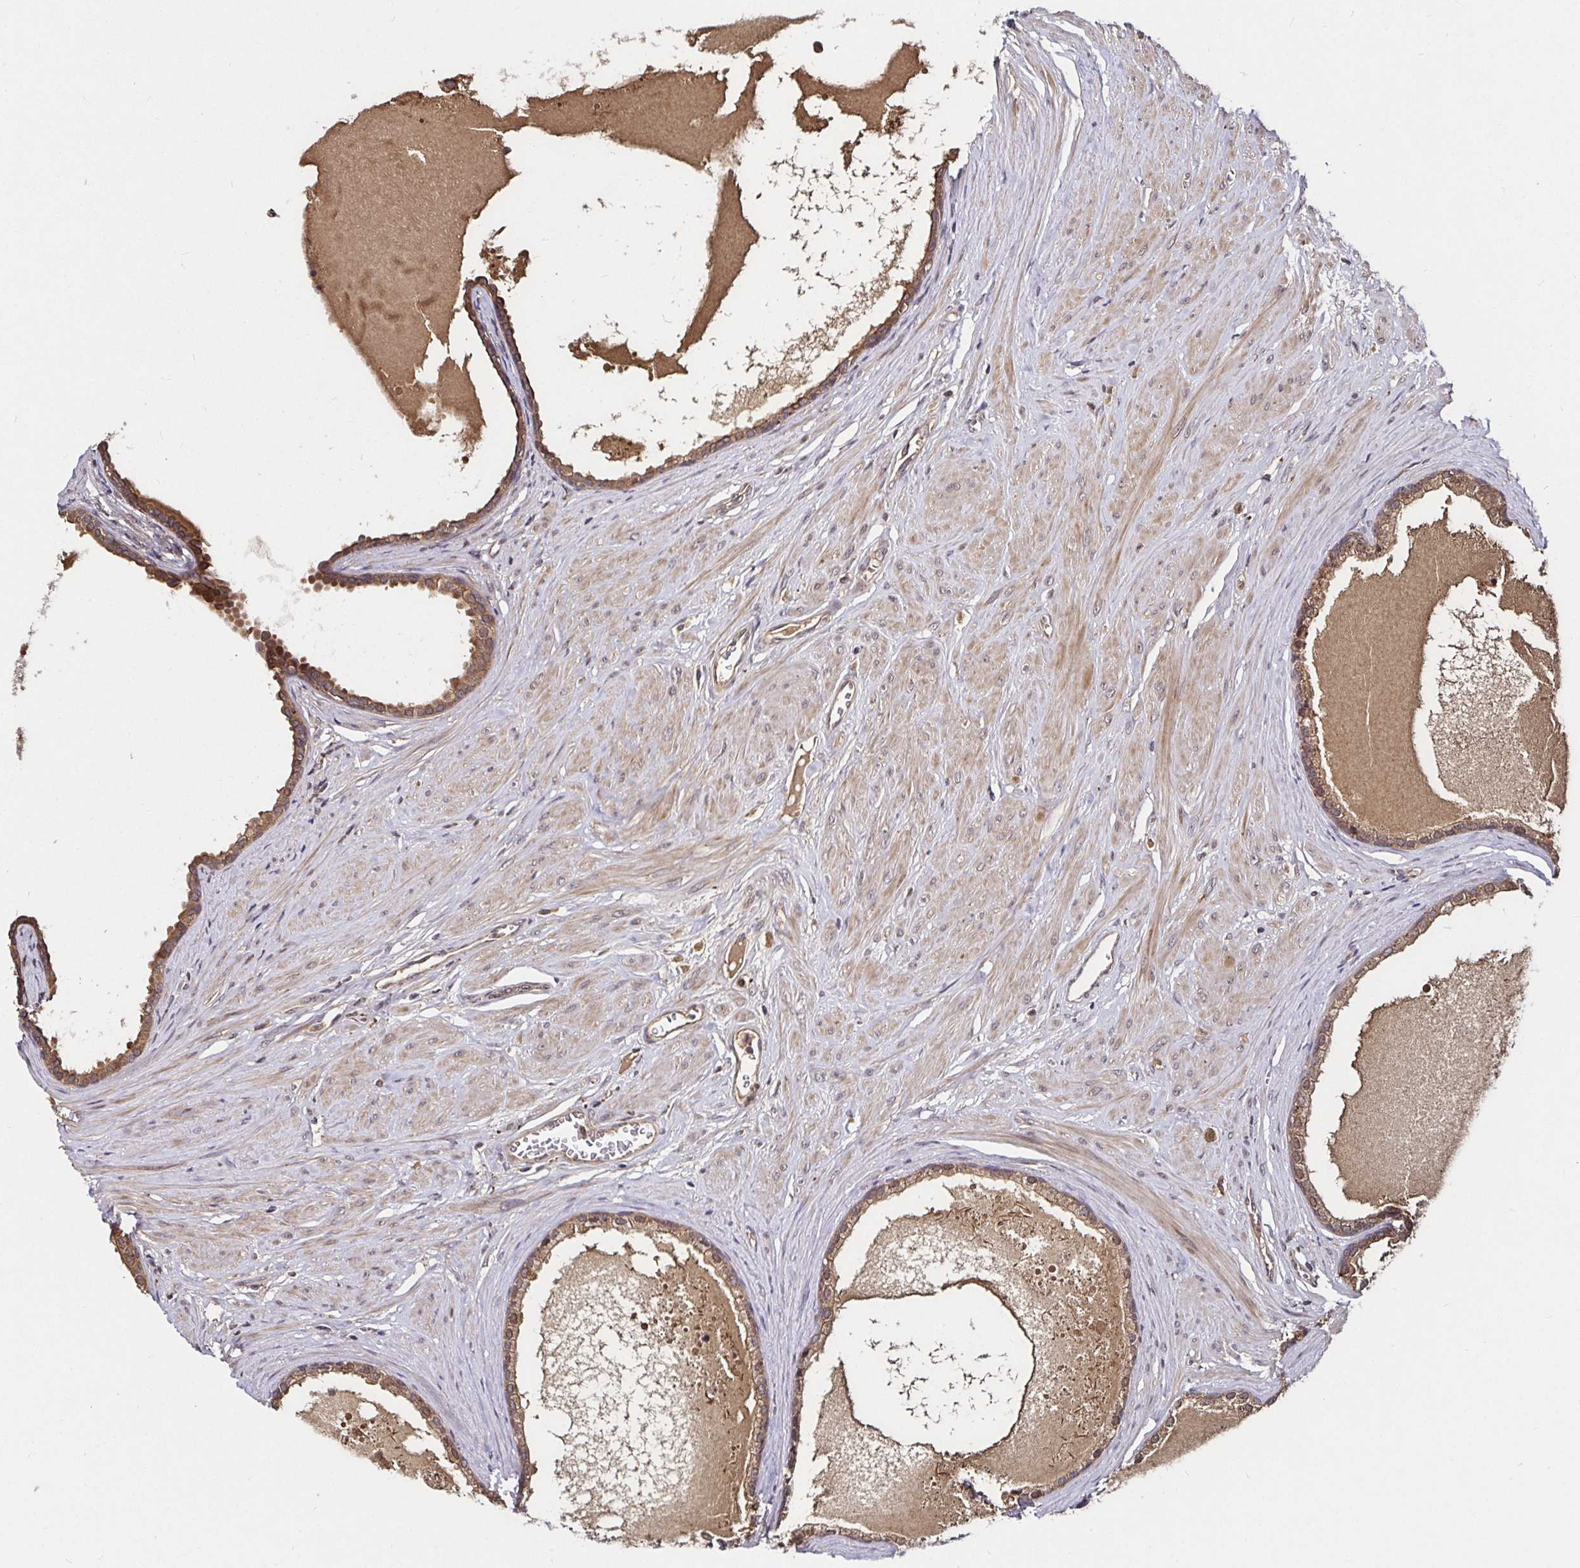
{"staining": {"intensity": "moderate", "quantity": ">75%", "location": "cytoplasmic/membranous"}, "tissue": "prostate", "cell_type": "Glandular cells", "image_type": "normal", "snomed": [{"axis": "morphology", "description": "Normal tissue, NOS"}, {"axis": "topography", "description": "Prostate"}, {"axis": "topography", "description": "Peripheral nerve tissue"}], "caption": "Glandular cells display medium levels of moderate cytoplasmic/membranous positivity in approximately >75% of cells in benign human prostate.", "gene": "SMYD3", "patient": {"sex": "male", "age": 55}}